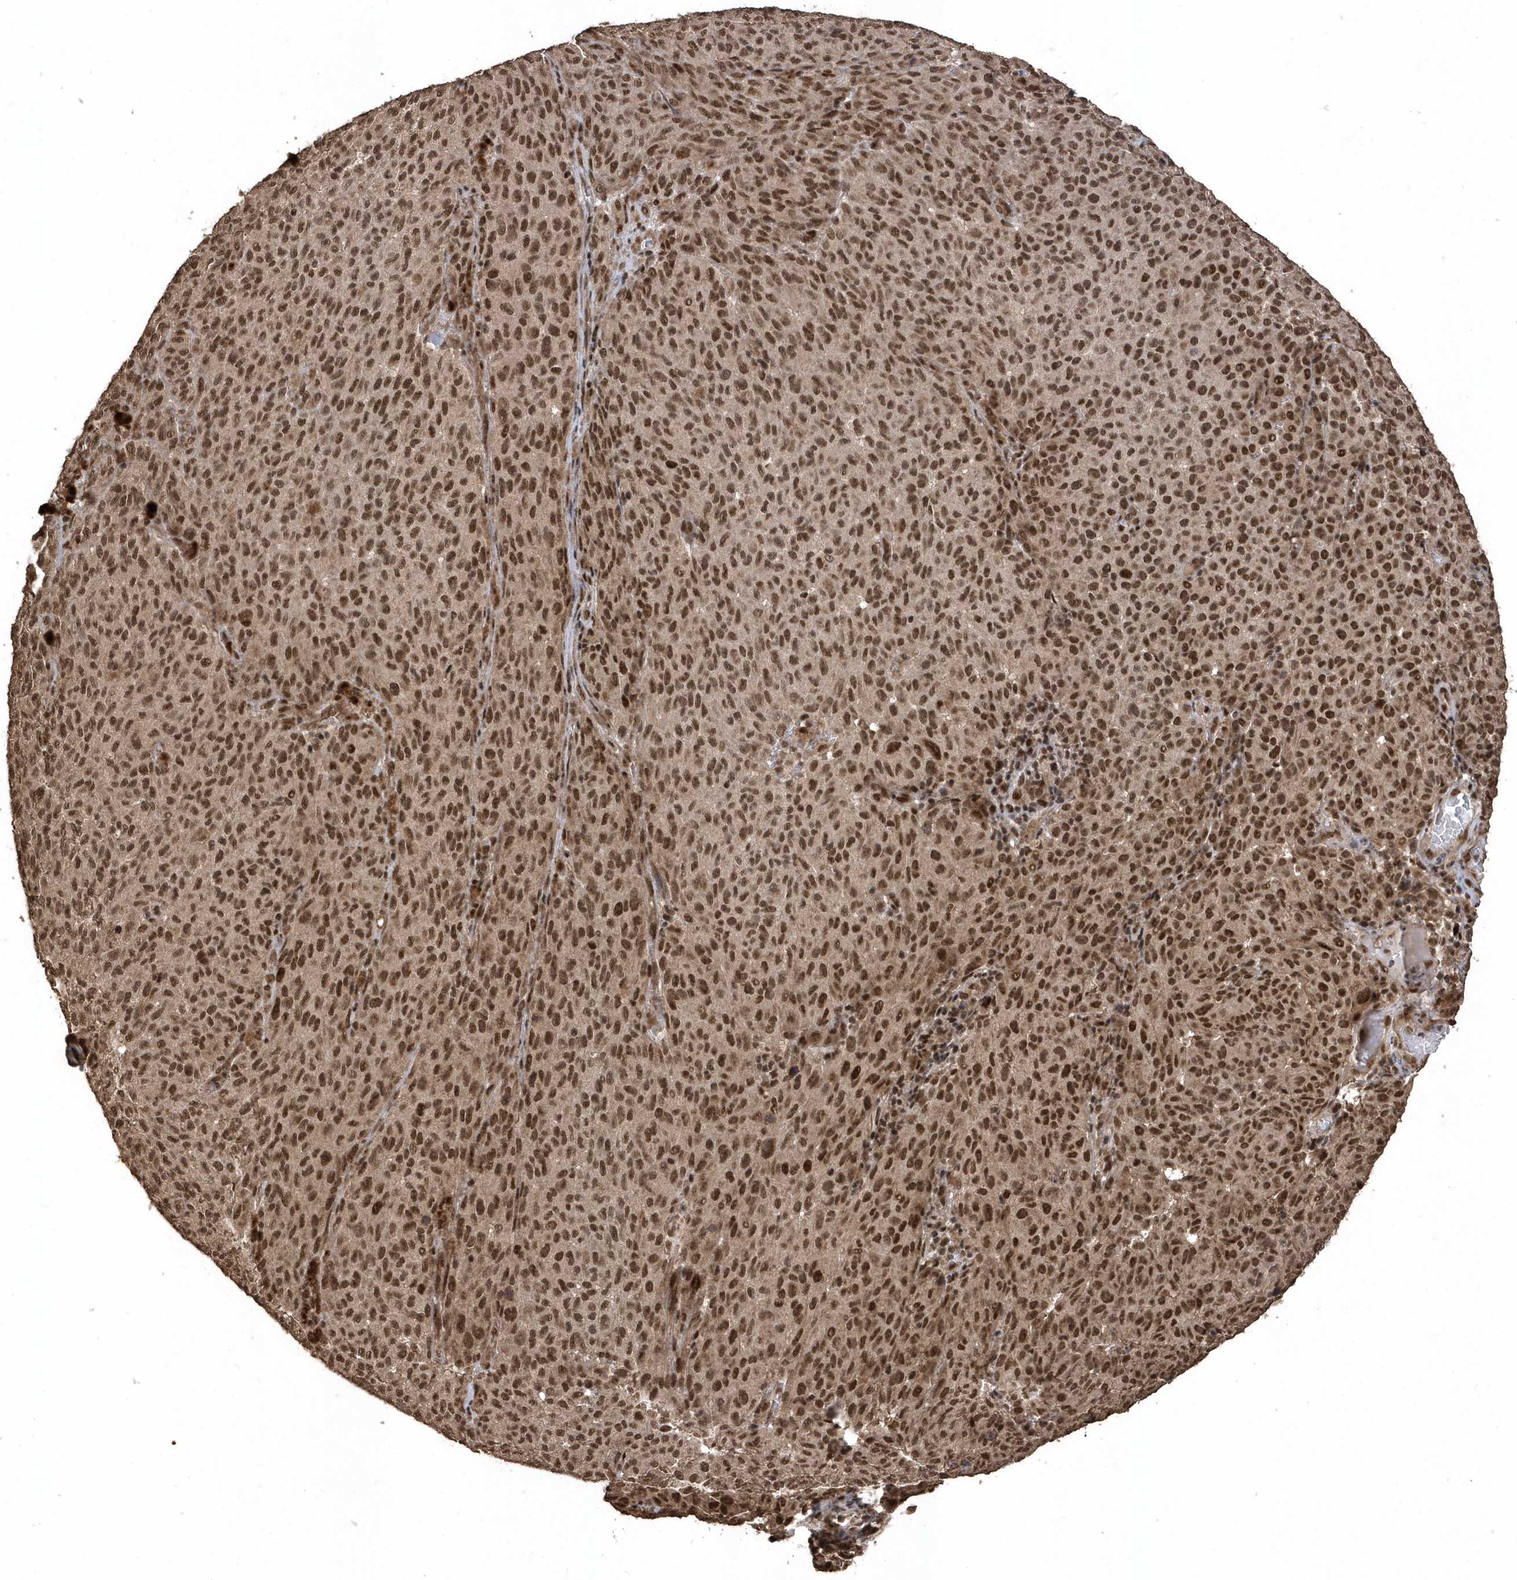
{"staining": {"intensity": "moderate", "quantity": ">75%", "location": "nuclear"}, "tissue": "melanoma", "cell_type": "Tumor cells", "image_type": "cancer", "snomed": [{"axis": "morphology", "description": "Malignant melanoma, NOS"}, {"axis": "topography", "description": "Skin"}], "caption": "Moderate nuclear protein positivity is identified in about >75% of tumor cells in malignant melanoma. The staining was performed using DAB, with brown indicating positive protein expression. Nuclei are stained blue with hematoxylin.", "gene": "INTS12", "patient": {"sex": "female", "age": 82}}